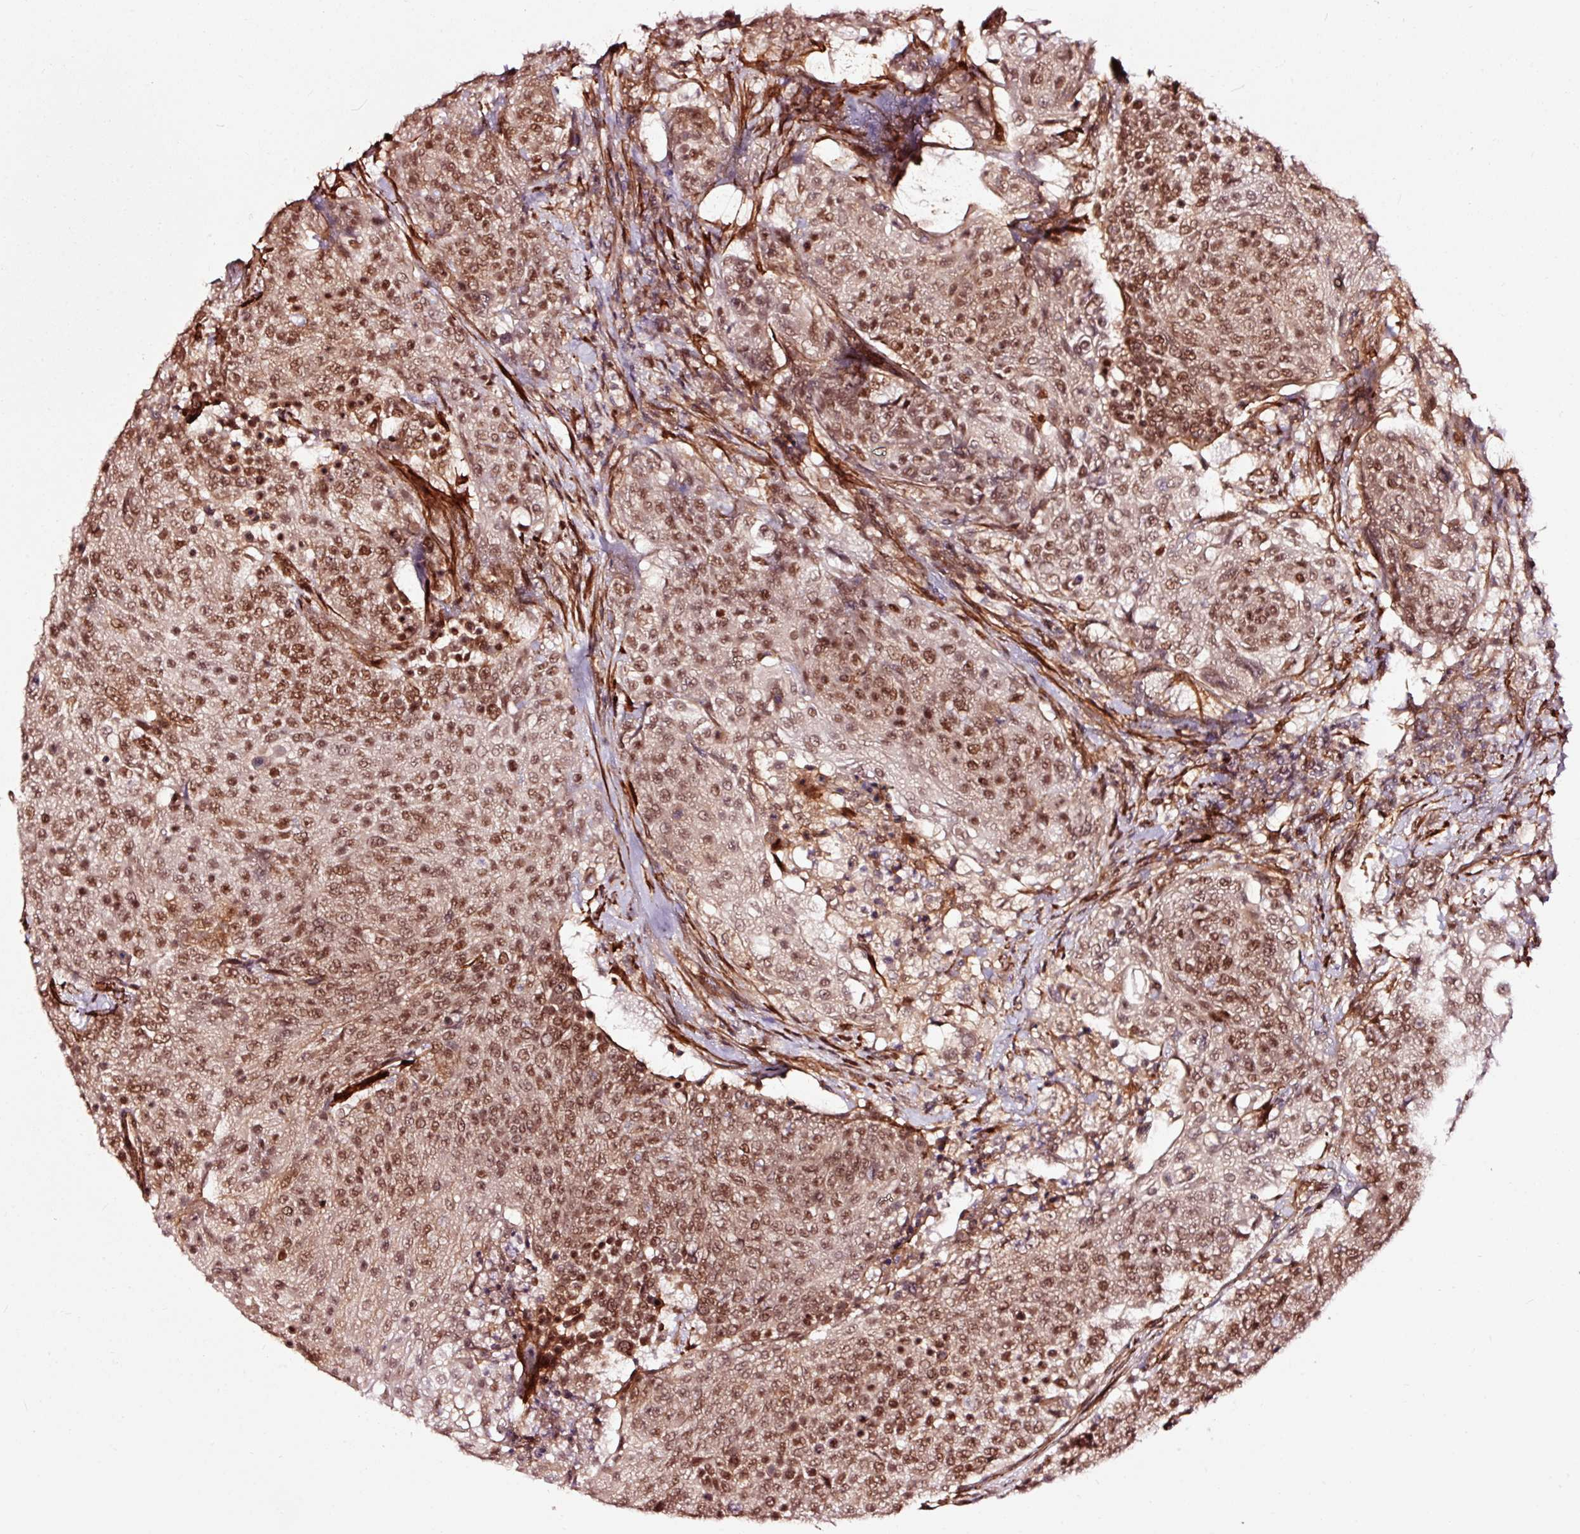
{"staining": {"intensity": "moderate", "quantity": ">75%", "location": "nuclear"}, "tissue": "urothelial cancer", "cell_type": "Tumor cells", "image_type": "cancer", "snomed": [{"axis": "morphology", "description": "Urothelial carcinoma, High grade"}, {"axis": "topography", "description": "Urinary bladder"}], "caption": "An IHC histopathology image of neoplastic tissue is shown. Protein staining in brown highlights moderate nuclear positivity in urothelial cancer within tumor cells.", "gene": "TPM1", "patient": {"sex": "female", "age": 63}}